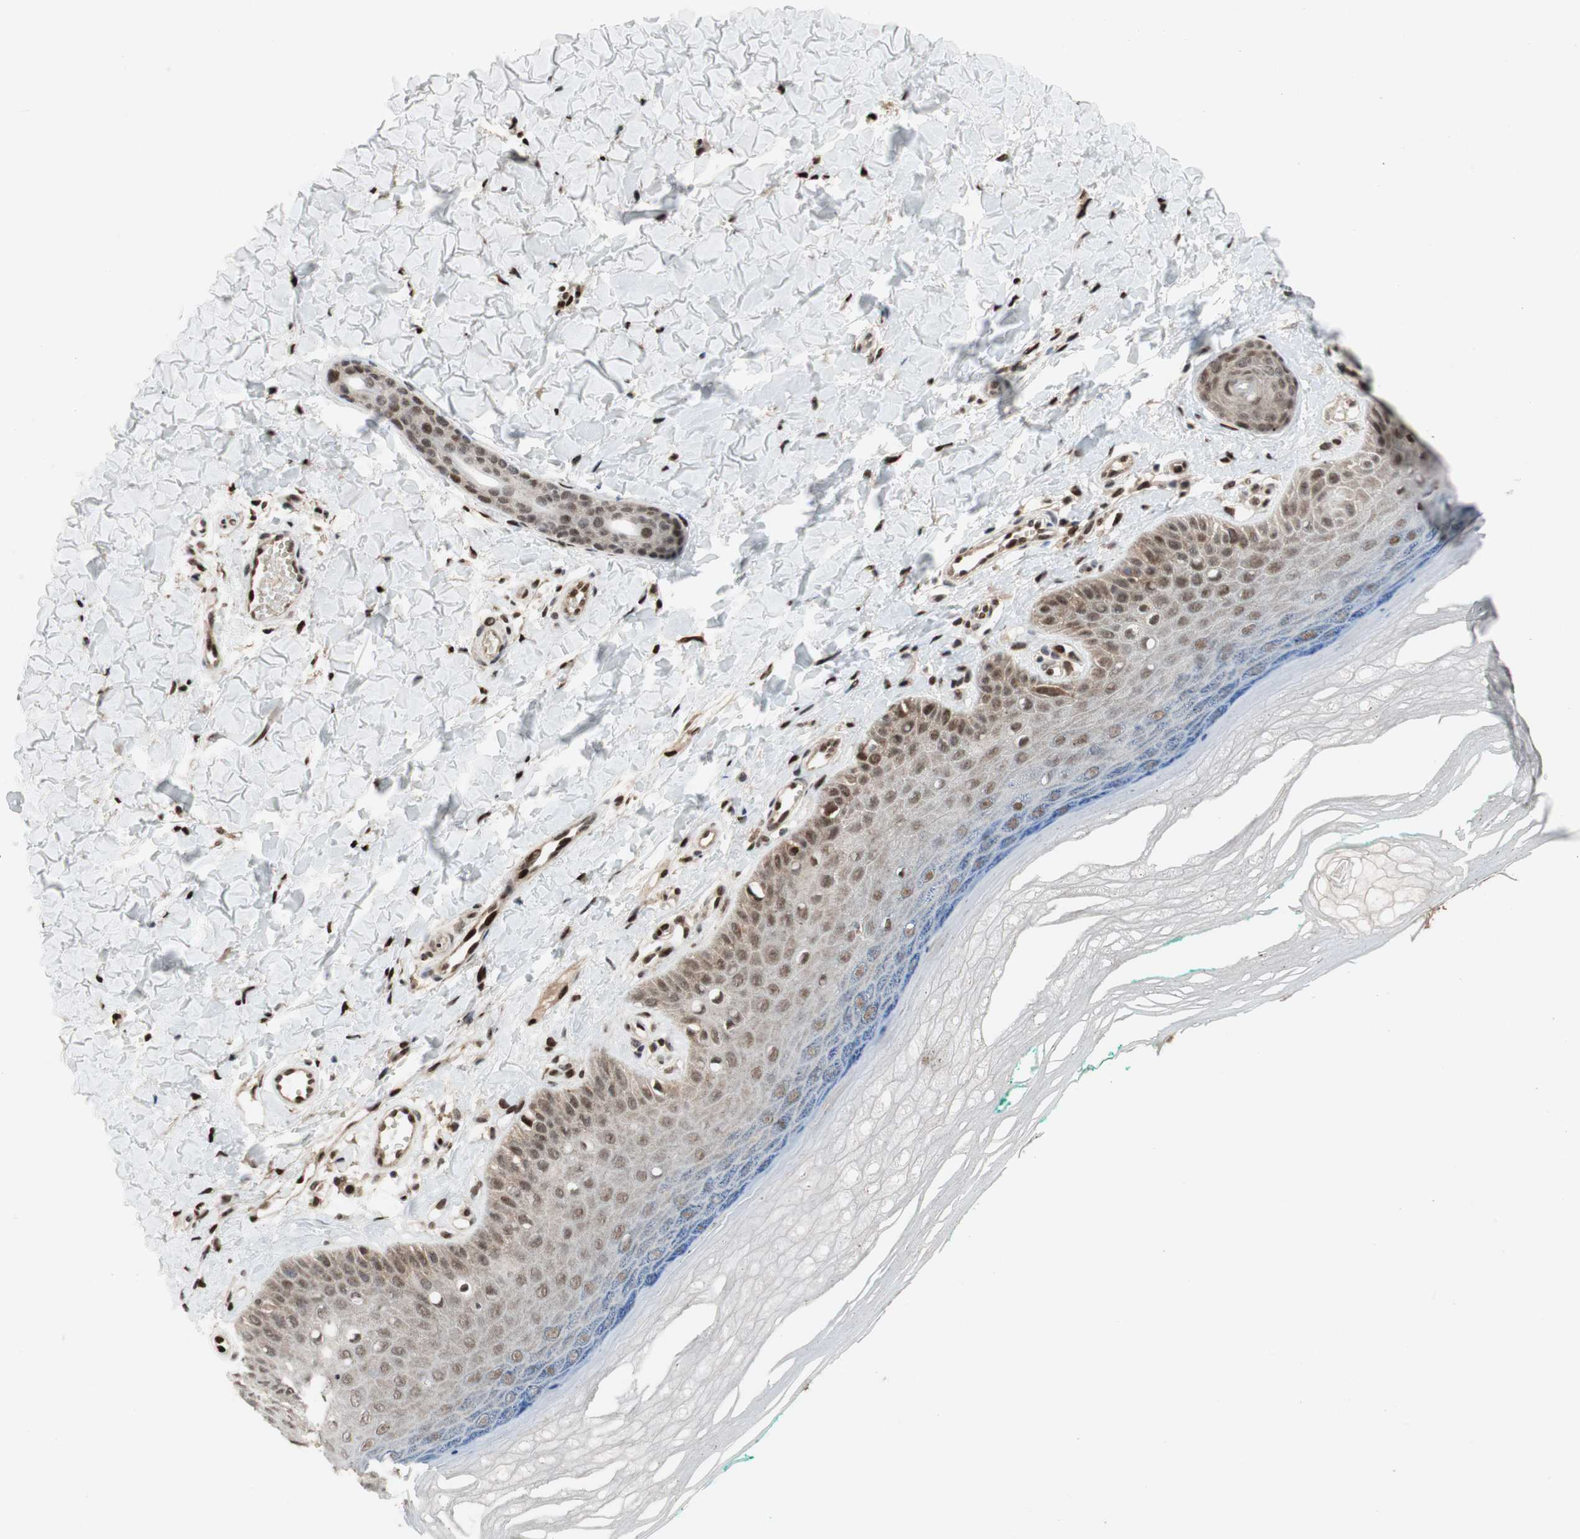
{"staining": {"intensity": "moderate", "quantity": ">75%", "location": "nuclear"}, "tissue": "skin", "cell_type": "Fibroblasts", "image_type": "normal", "snomed": [{"axis": "morphology", "description": "Normal tissue, NOS"}, {"axis": "topography", "description": "Skin"}], "caption": "Immunohistochemical staining of benign skin demonstrates medium levels of moderate nuclear staining in about >75% of fibroblasts. Immunohistochemistry stains the protein in brown and the nuclei are stained blue.", "gene": "TCF12", "patient": {"sex": "male", "age": 26}}